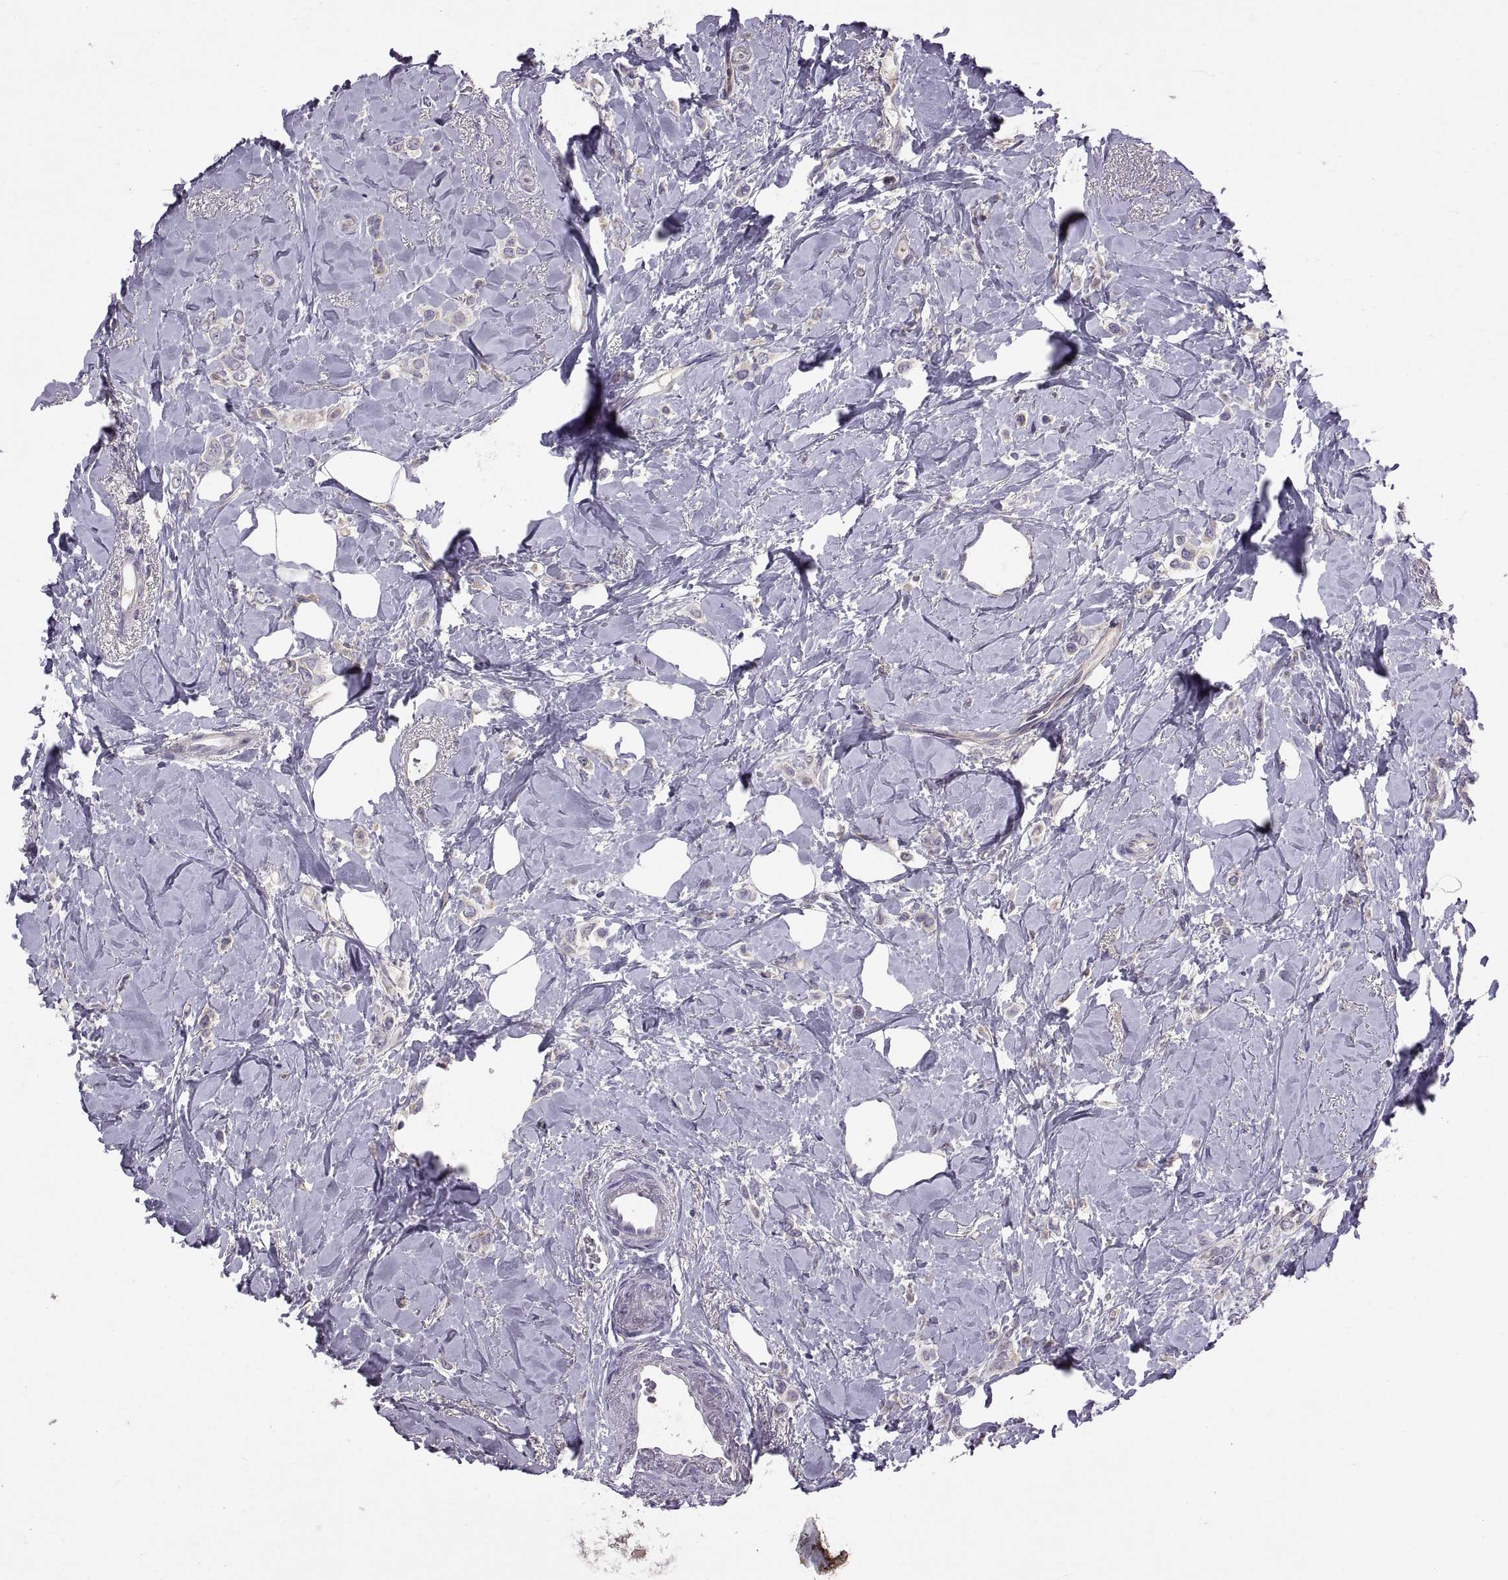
{"staining": {"intensity": "negative", "quantity": "none", "location": "none"}, "tissue": "breast cancer", "cell_type": "Tumor cells", "image_type": "cancer", "snomed": [{"axis": "morphology", "description": "Lobular carcinoma"}, {"axis": "topography", "description": "Breast"}], "caption": "Breast cancer stained for a protein using immunohistochemistry reveals no expression tumor cells.", "gene": "ARSL", "patient": {"sex": "female", "age": 66}}